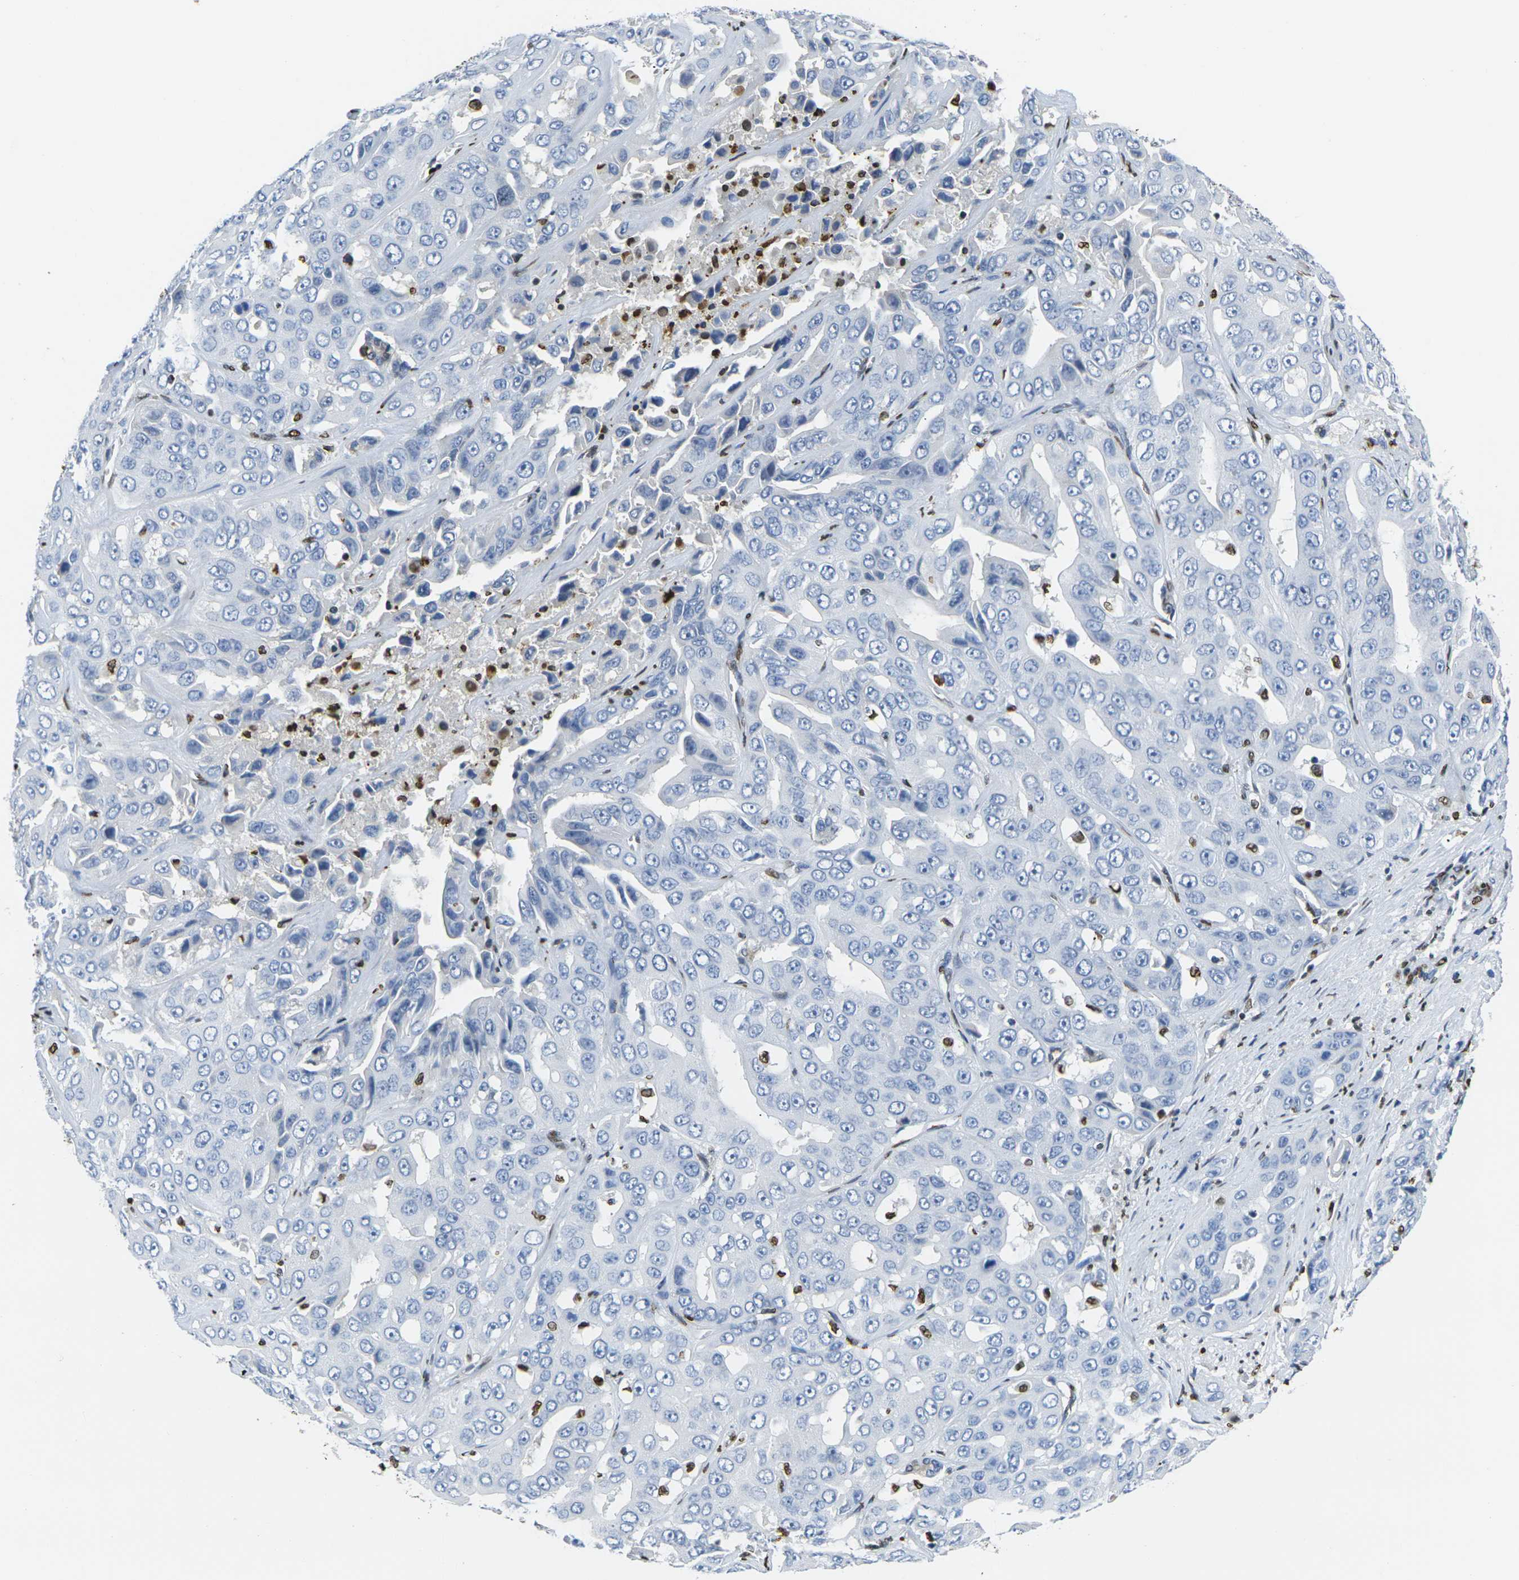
{"staining": {"intensity": "negative", "quantity": "none", "location": "none"}, "tissue": "liver cancer", "cell_type": "Tumor cells", "image_type": "cancer", "snomed": [{"axis": "morphology", "description": "Cholangiocarcinoma"}, {"axis": "topography", "description": "Liver"}], "caption": "This is an immunohistochemistry micrograph of liver cancer (cholangiocarcinoma). There is no expression in tumor cells.", "gene": "DRAXIN", "patient": {"sex": "female", "age": 52}}